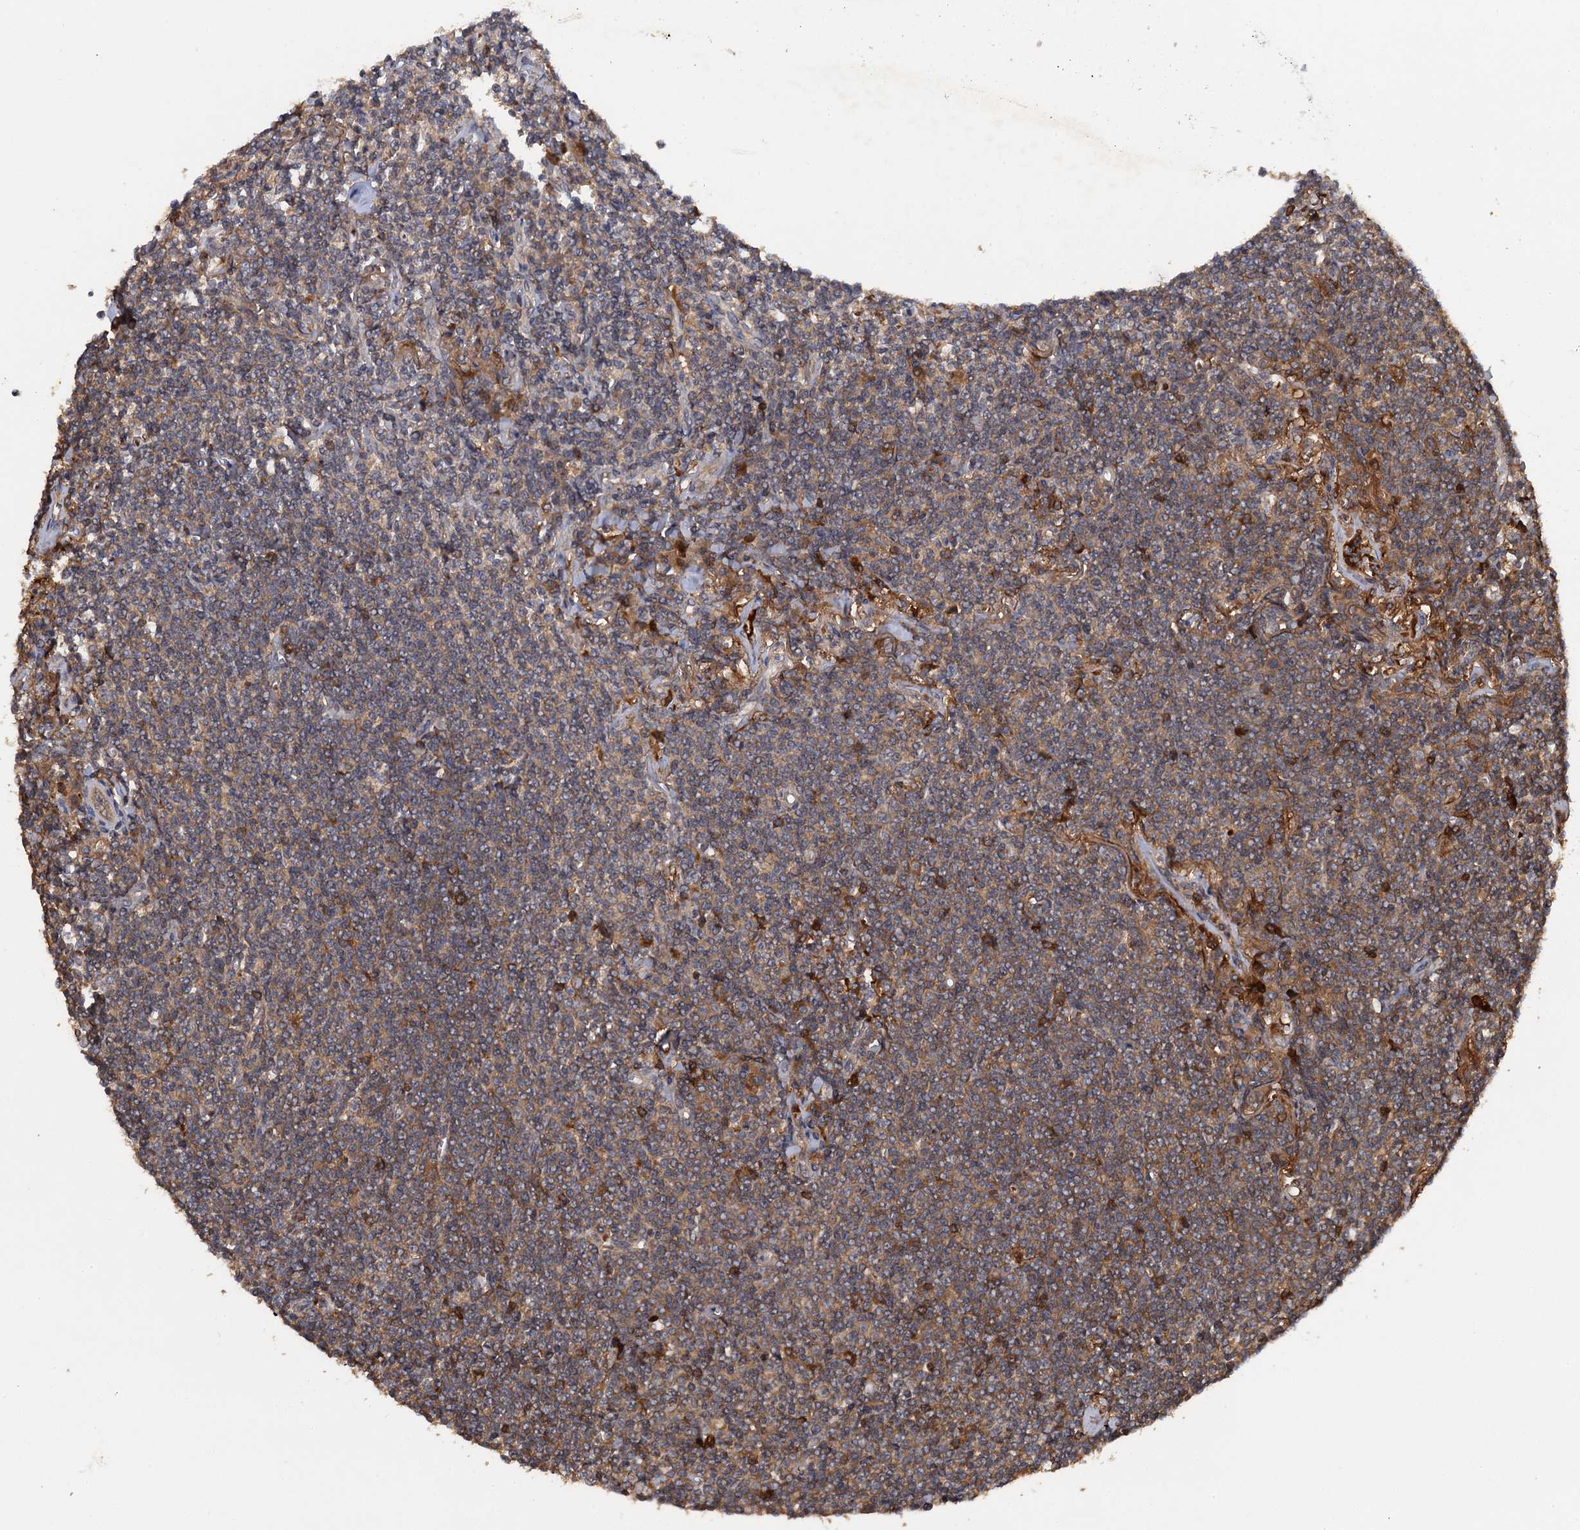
{"staining": {"intensity": "weak", "quantity": "25%-75%", "location": "cytoplasmic/membranous"}, "tissue": "lymphoma", "cell_type": "Tumor cells", "image_type": "cancer", "snomed": [{"axis": "morphology", "description": "Malignant lymphoma, non-Hodgkin's type, Low grade"}, {"axis": "topography", "description": "Lung"}], "caption": "Protein staining of lymphoma tissue reveals weak cytoplasmic/membranous staining in about 25%-75% of tumor cells. Using DAB (brown) and hematoxylin (blue) stains, captured at high magnification using brightfield microscopy.", "gene": "HAPLN3", "patient": {"sex": "female", "age": 71}}